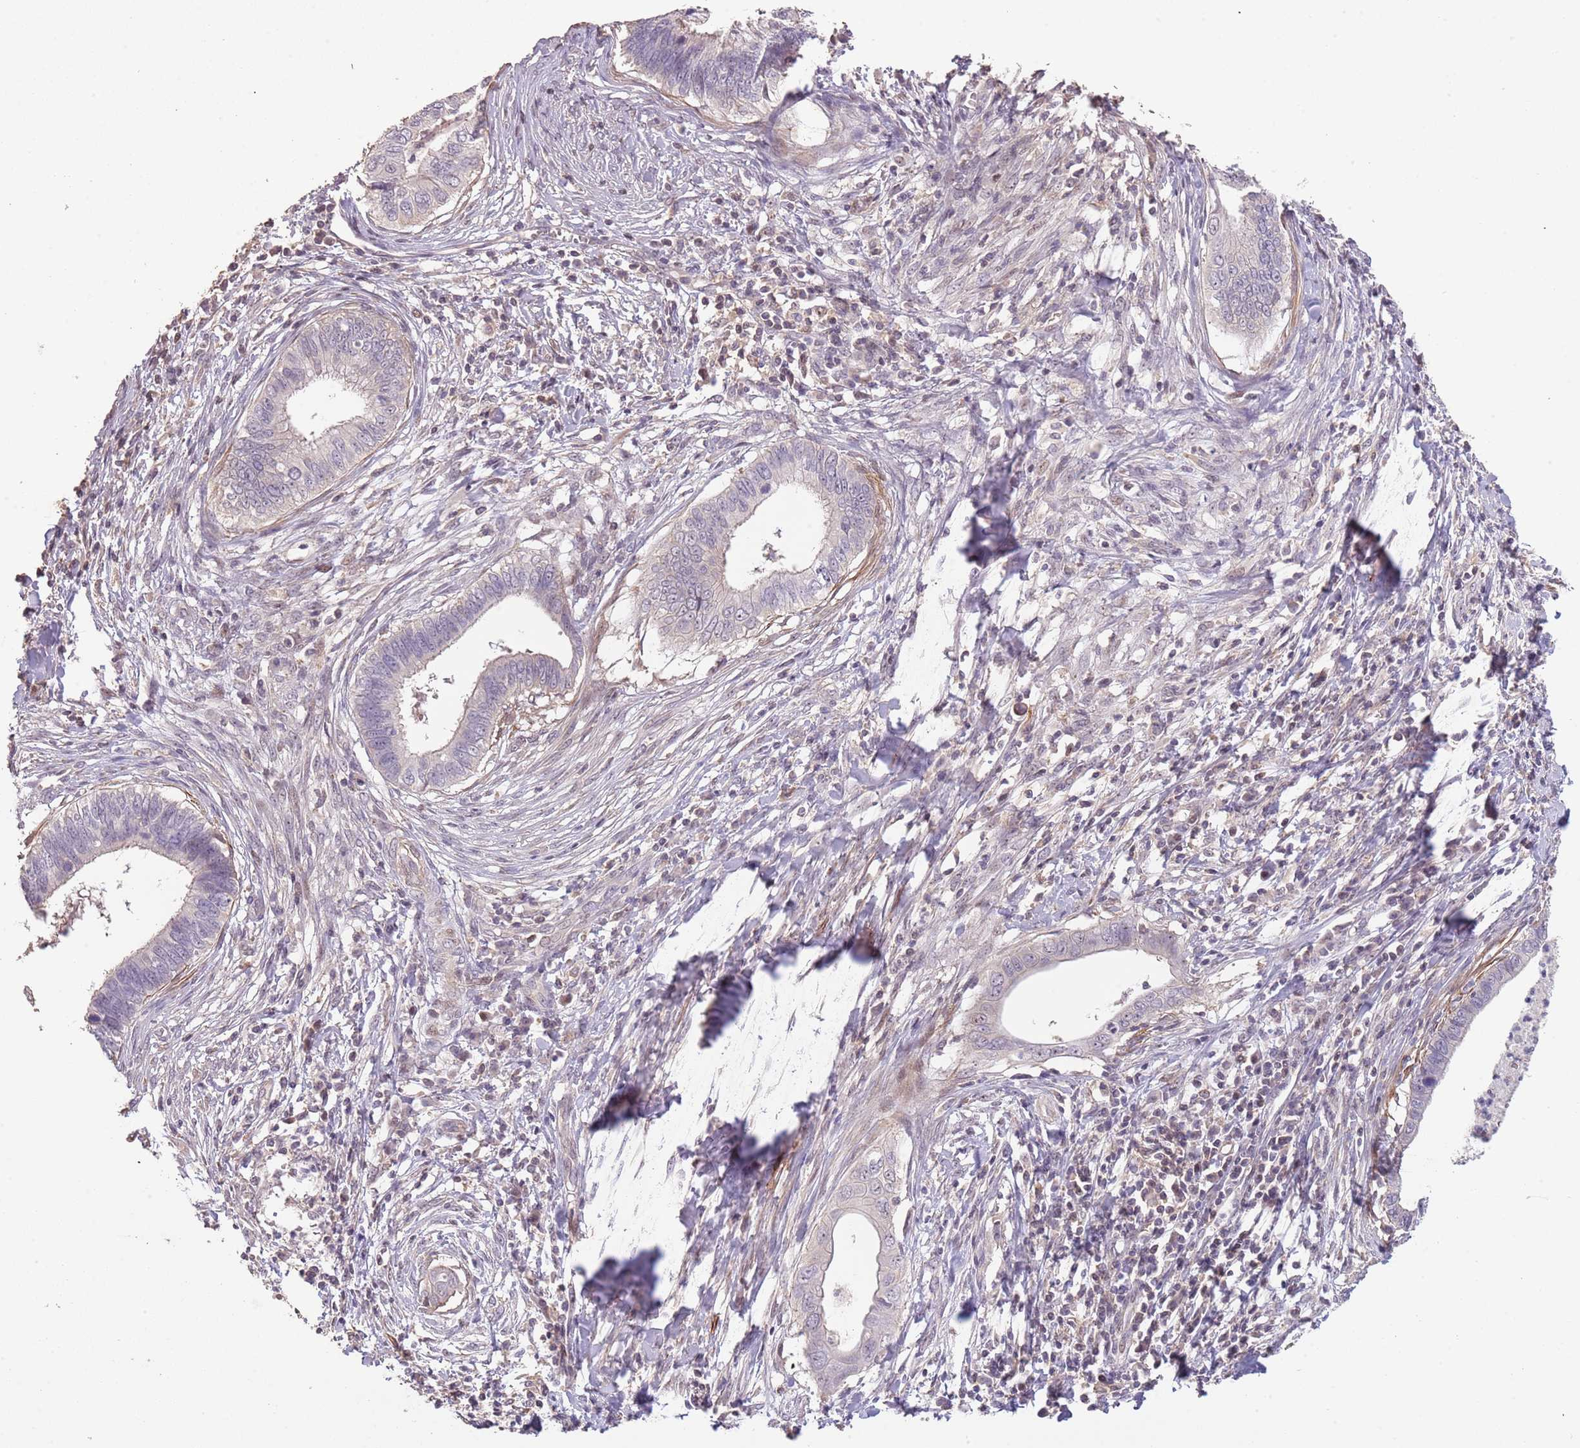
{"staining": {"intensity": "negative", "quantity": "none", "location": "none"}, "tissue": "cervical cancer", "cell_type": "Tumor cells", "image_type": "cancer", "snomed": [{"axis": "morphology", "description": "Adenocarcinoma, NOS"}, {"axis": "topography", "description": "Cervix"}], "caption": "Immunohistochemistry photomicrograph of neoplastic tissue: human cervical cancer stained with DAB demonstrates no significant protein expression in tumor cells.", "gene": "ADTRP", "patient": {"sex": "female", "age": 42}}